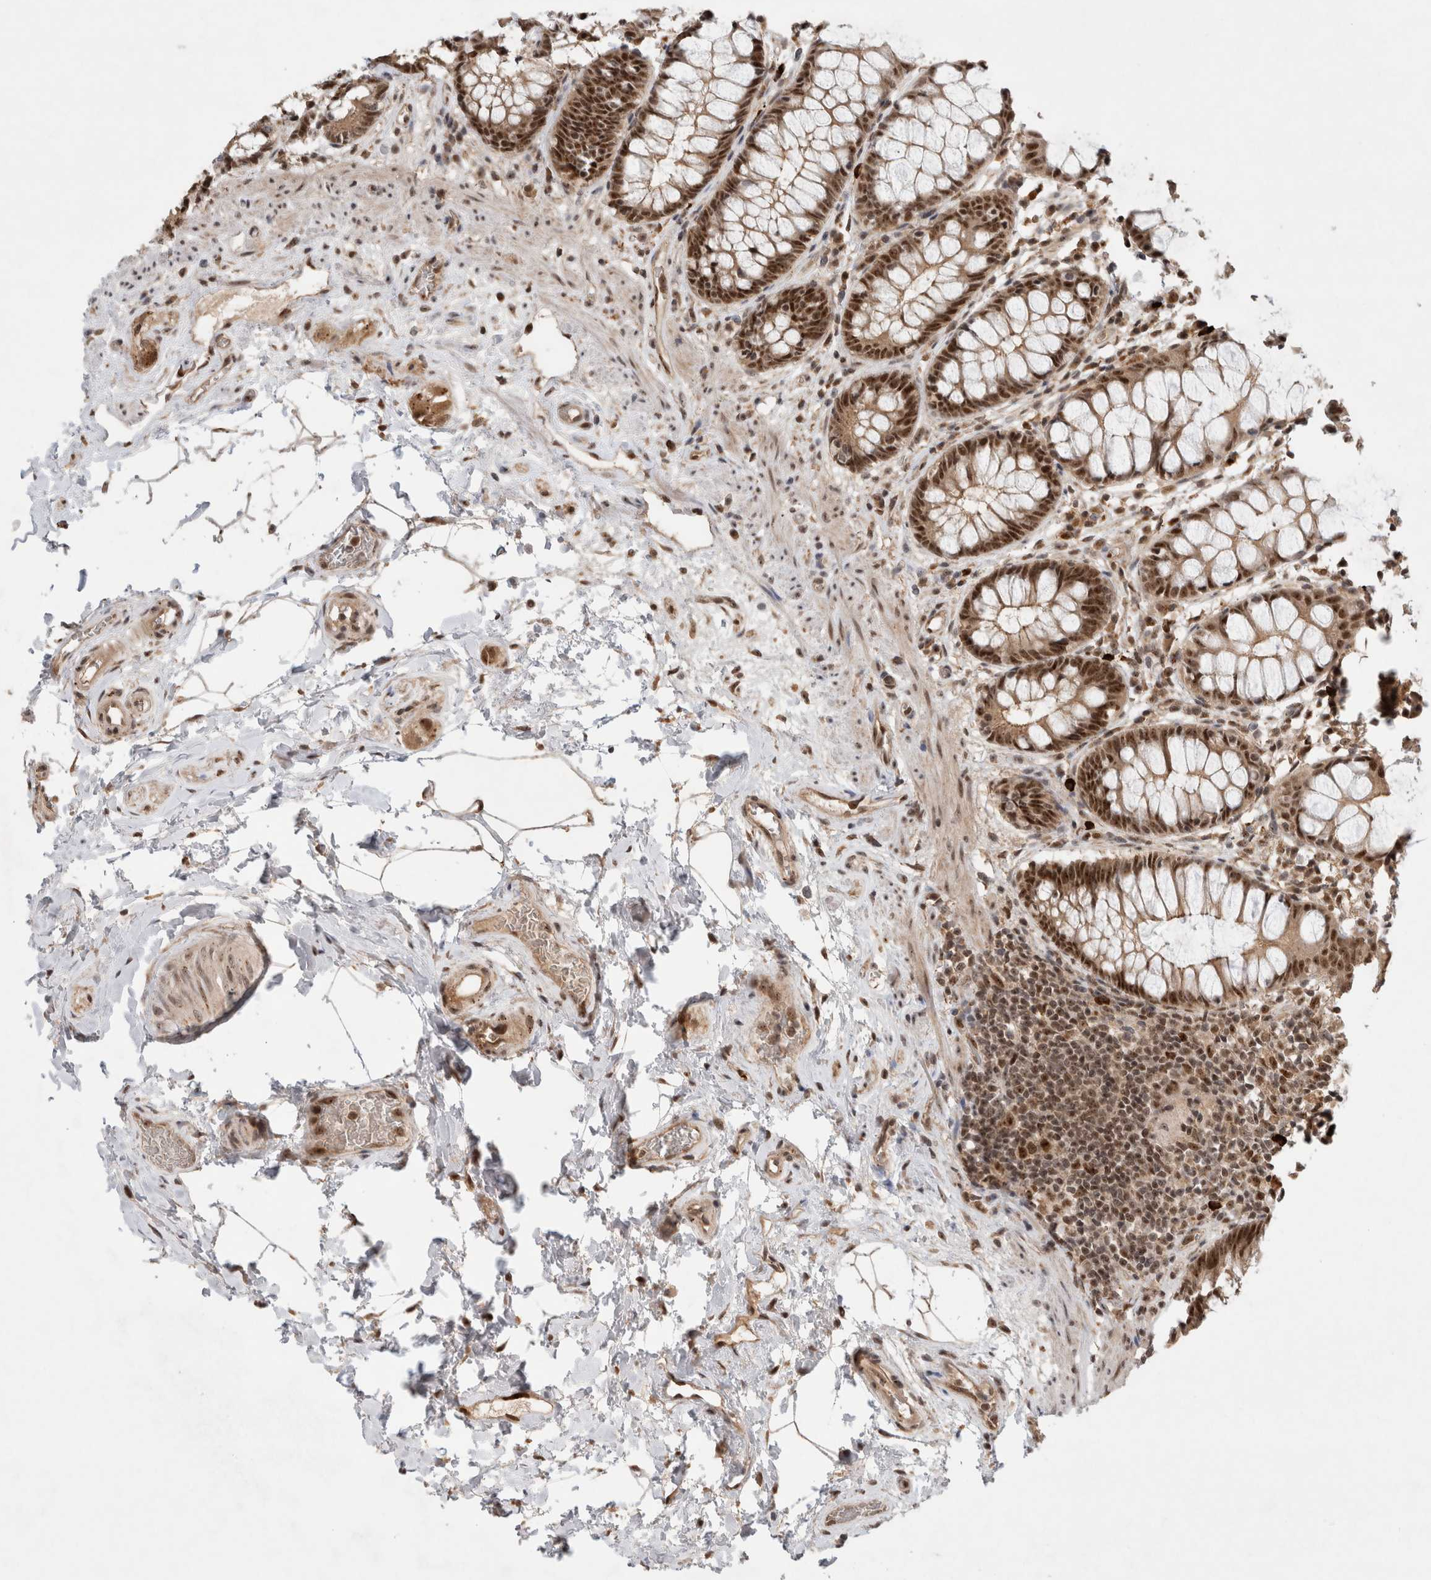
{"staining": {"intensity": "moderate", "quantity": ">75%", "location": "cytoplasmic/membranous,nuclear"}, "tissue": "rectum", "cell_type": "Glandular cells", "image_type": "normal", "snomed": [{"axis": "morphology", "description": "Normal tissue, NOS"}, {"axis": "topography", "description": "Rectum"}], "caption": "Immunohistochemical staining of benign human rectum displays >75% levels of moderate cytoplasmic/membranous,nuclear protein positivity in approximately >75% of glandular cells. Using DAB (3,3'-diaminobenzidine) (brown) and hematoxylin (blue) stains, captured at high magnification using brightfield microscopy.", "gene": "MPHOSPH6", "patient": {"sex": "male", "age": 64}}